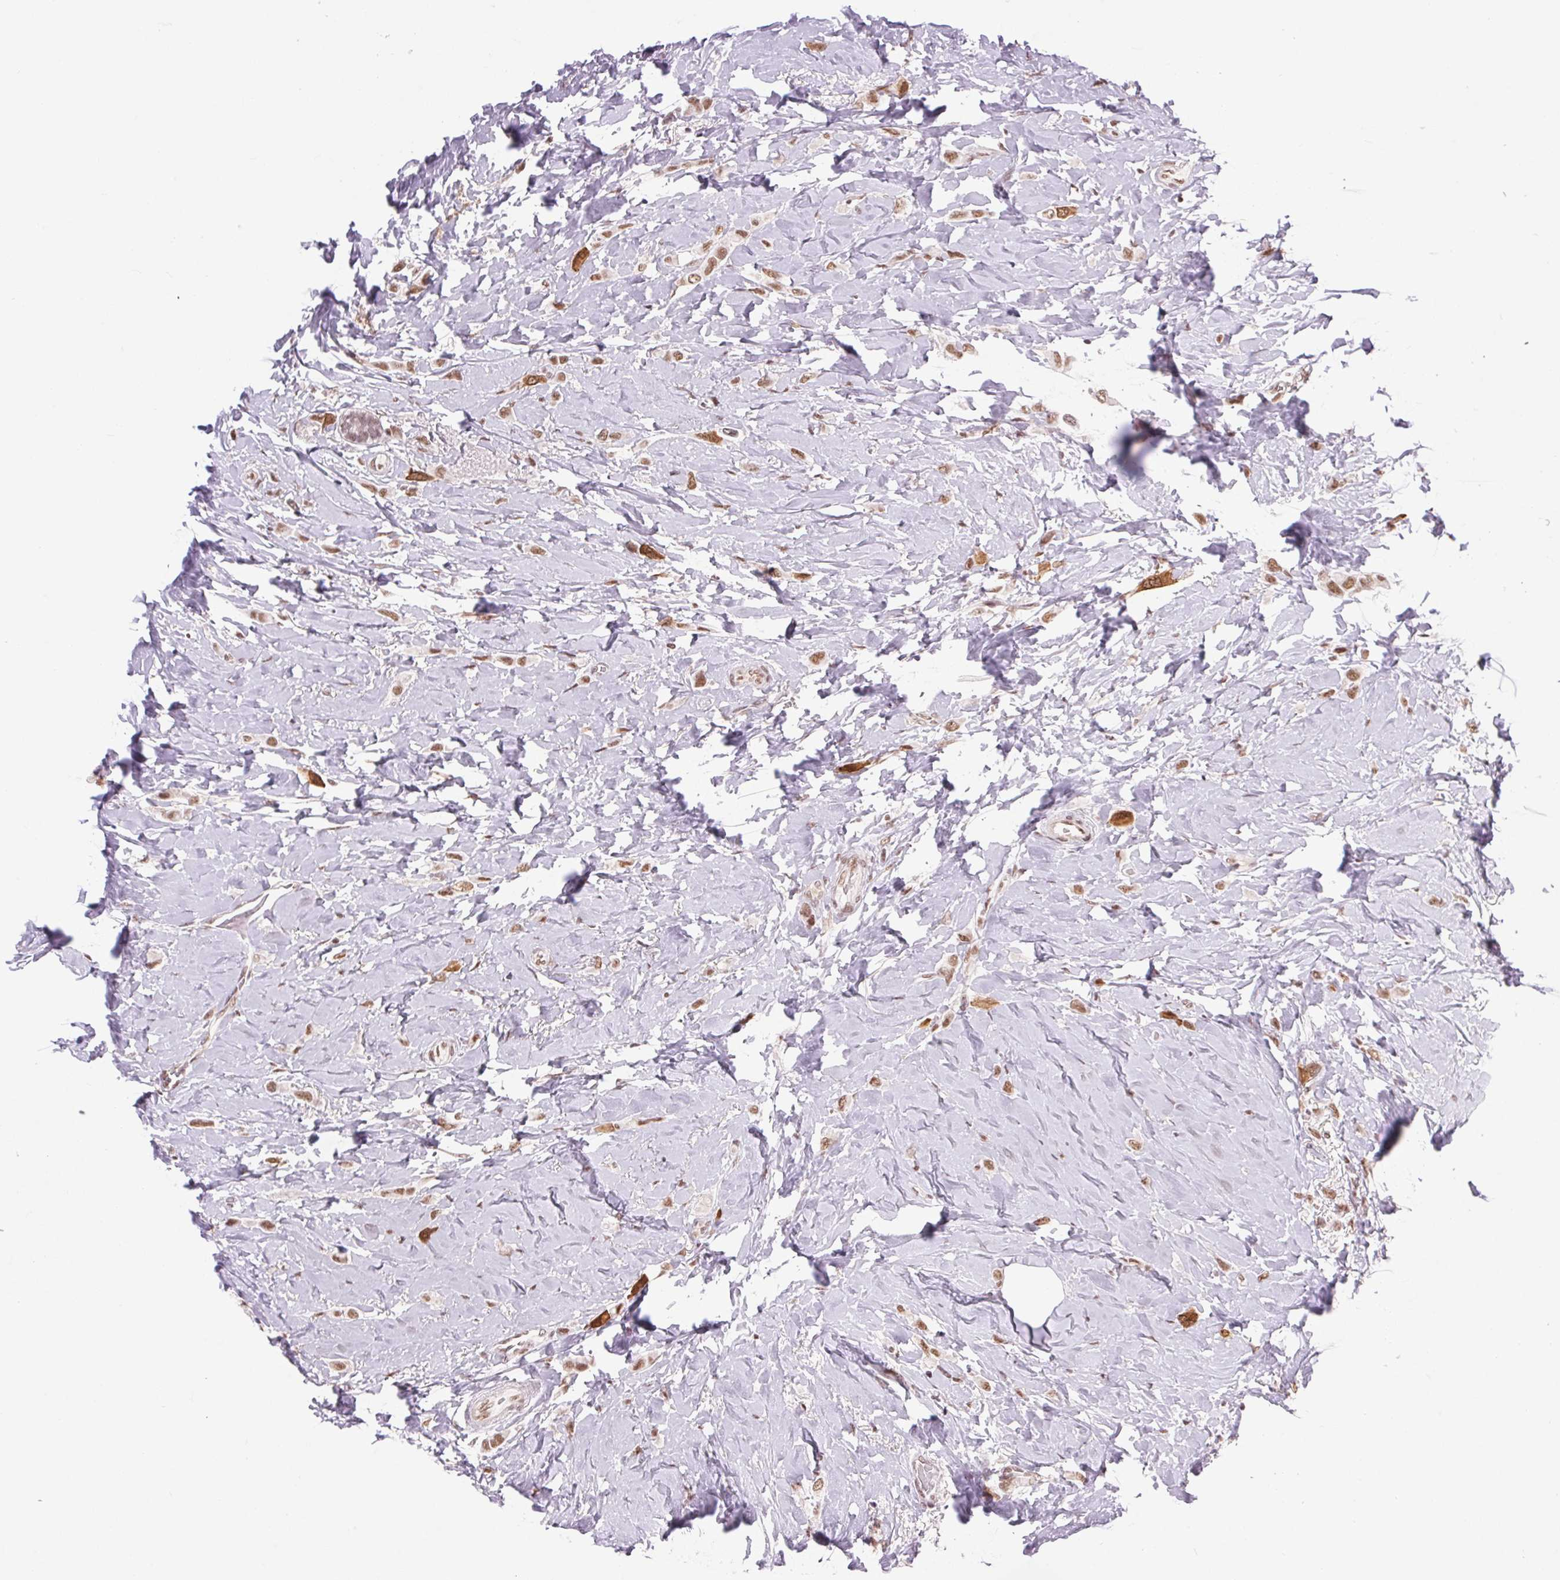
{"staining": {"intensity": "moderate", "quantity": ">75%", "location": "nuclear"}, "tissue": "breast cancer", "cell_type": "Tumor cells", "image_type": "cancer", "snomed": [{"axis": "morphology", "description": "Lobular carcinoma"}, {"axis": "topography", "description": "Breast"}], "caption": "DAB (3,3'-diaminobenzidine) immunohistochemical staining of human lobular carcinoma (breast) shows moderate nuclear protein expression in approximately >75% of tumor cells.", "gene": "CD2BP2", "patient": {"sex": "female", "age": 66}}